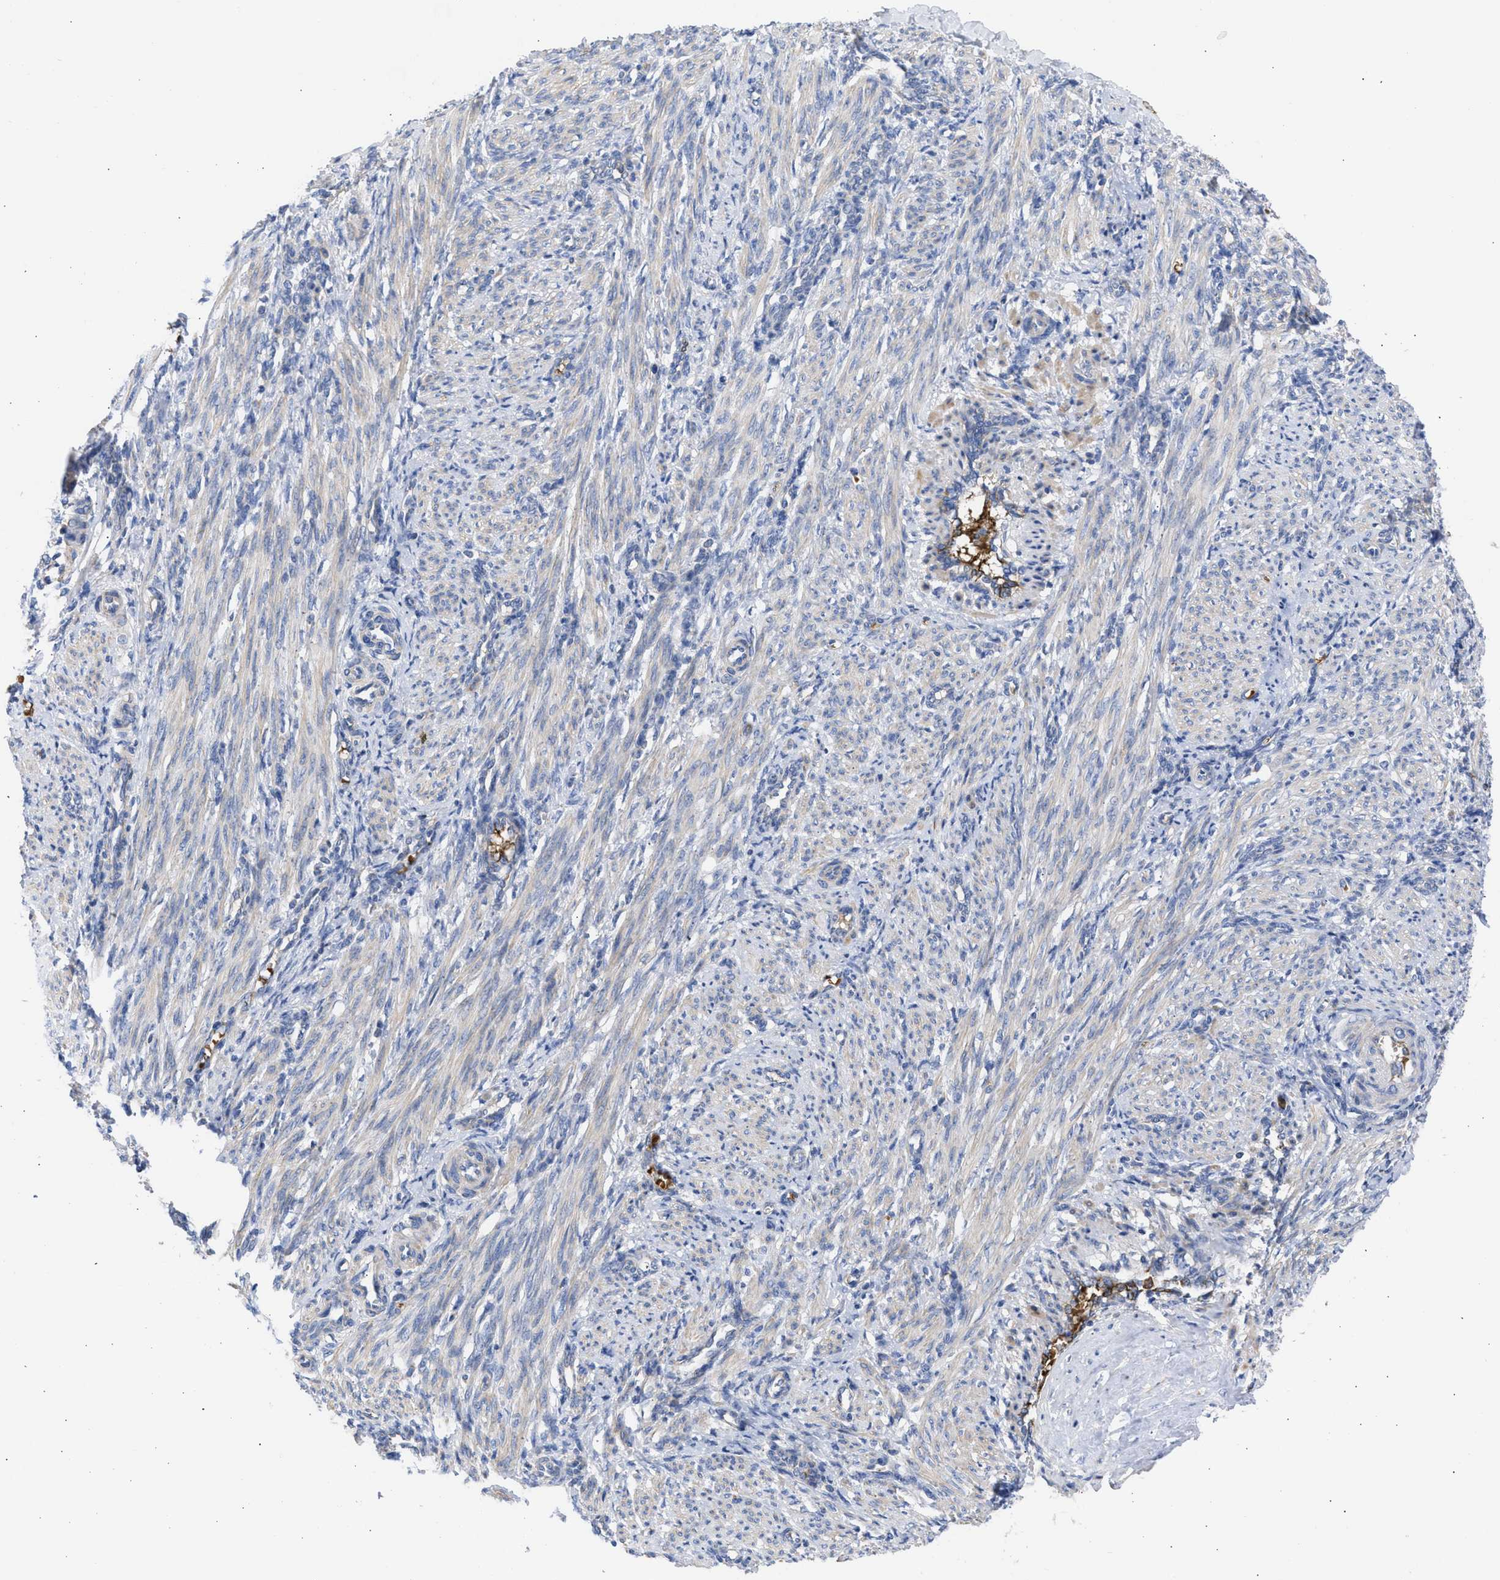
{"staining": {"intensity": "weak", "quantity": "25%-75%", "location": "cytoplasmic/membranous"}, "tissue": "smooth muscle", "cell_type": "Smooth muscle cells", "image_type": "normal", "snomed": [{"axis": "morphology", "description": "Normal tissue, NOS"}, {"axis": "topography", "description": "Endometrium"}], "caption": "High-magnification brightfield microscopy of benign smooth muscle stained with DAB (brown) and counterstained with hematoxylin (blue). smooth muscle cells exhibit weak cytoplasmic/membranous positivity is present in about25%-75% of cells. (DAB IHC with brightfield microscopy, high magnification).", "gene": "BTG3", "patient": {"sex": "female", "age": 33}}